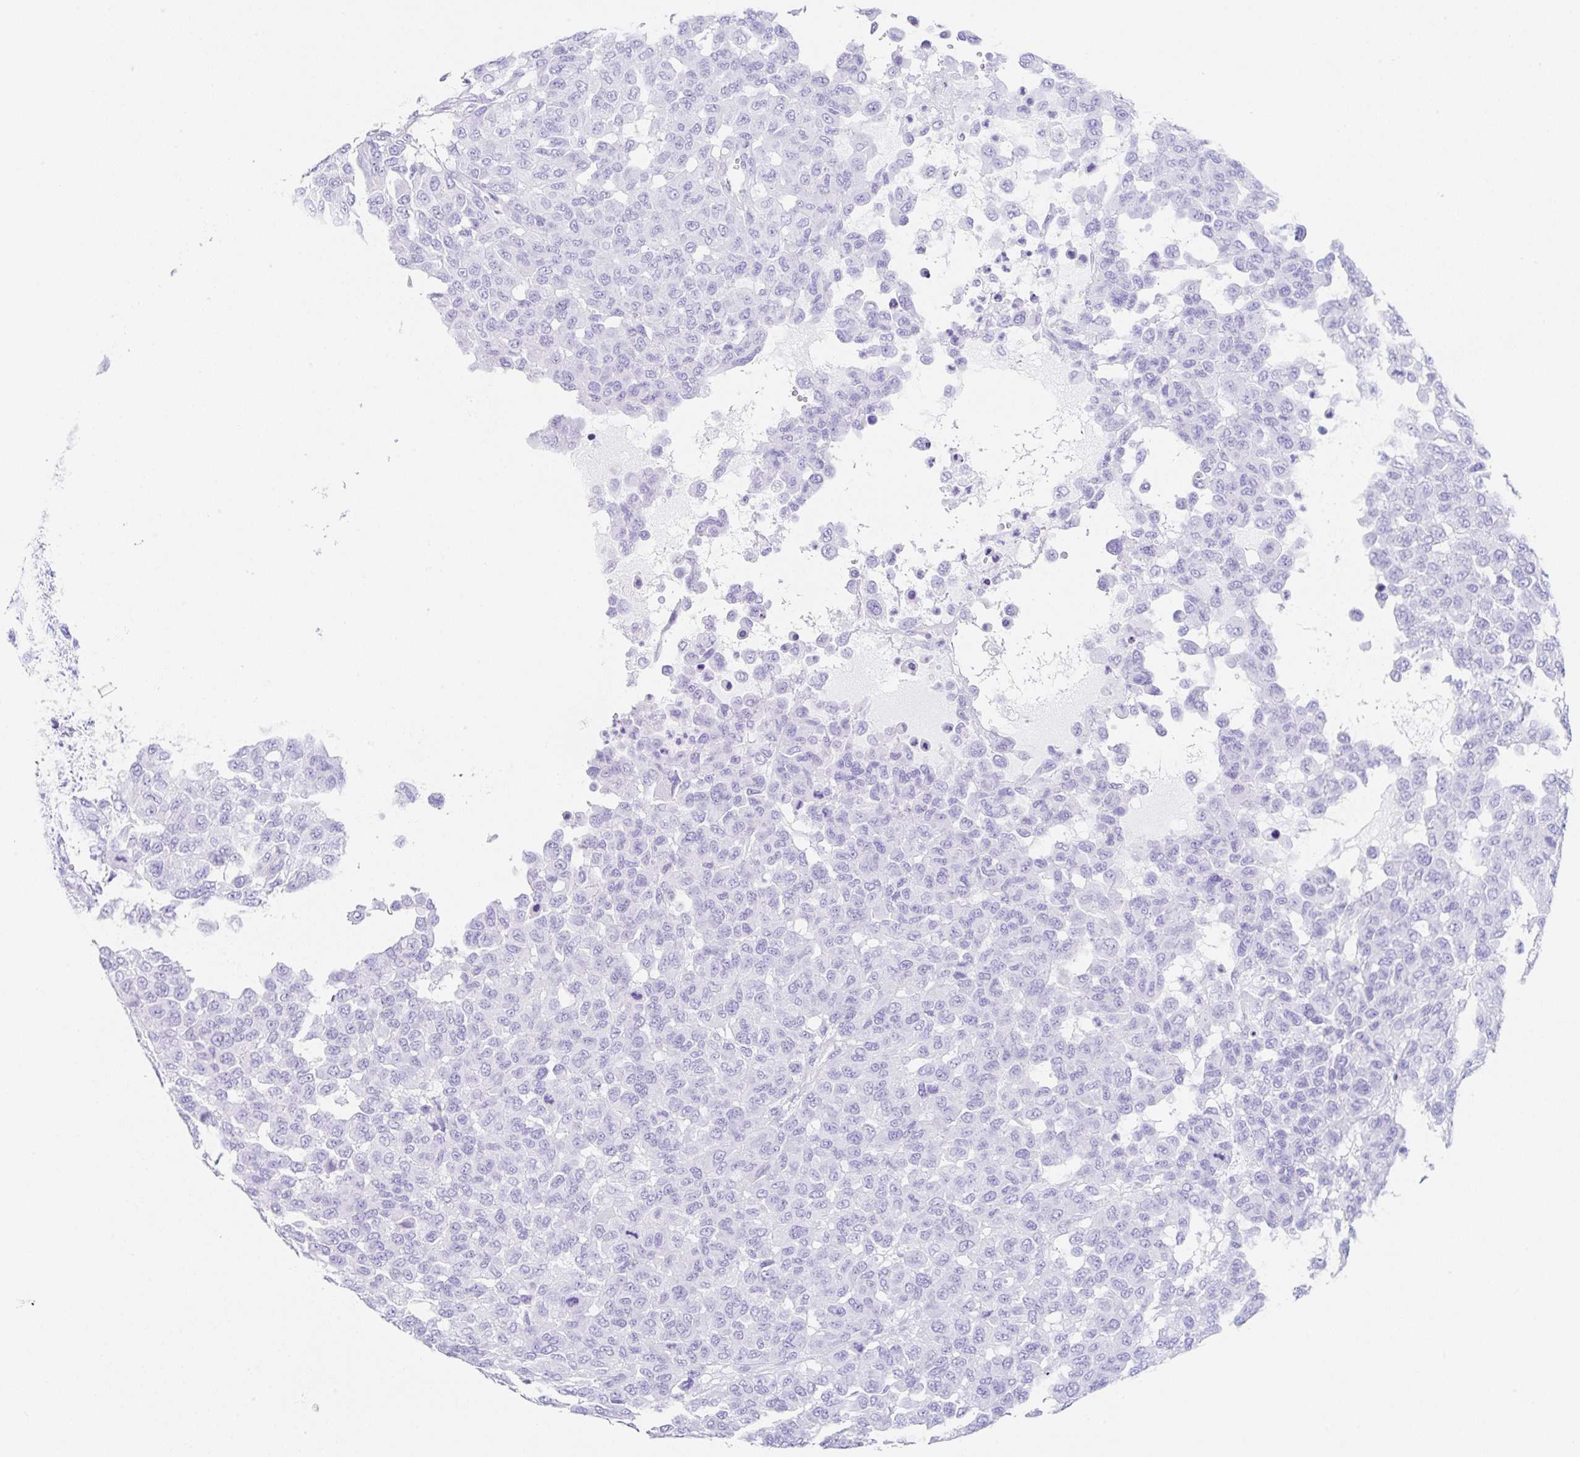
{"staining": {"intensity": "negative", "quantity": "none", "location": "none"}, "tissue": "melanoma", "cell_type": "Tumor cells", "image_type": "cancer", "snomed": [{"axis": "morphology", "description": "Malignant melanoma, NOS"}, {"axis": "topography", "description": "Skin"}], "caption": "The photomicrograph displays no significant staining in tumor cells of malignant melanoma.", "gene": "CLDND2", "patient": {"sex": "male", "age": 62}}